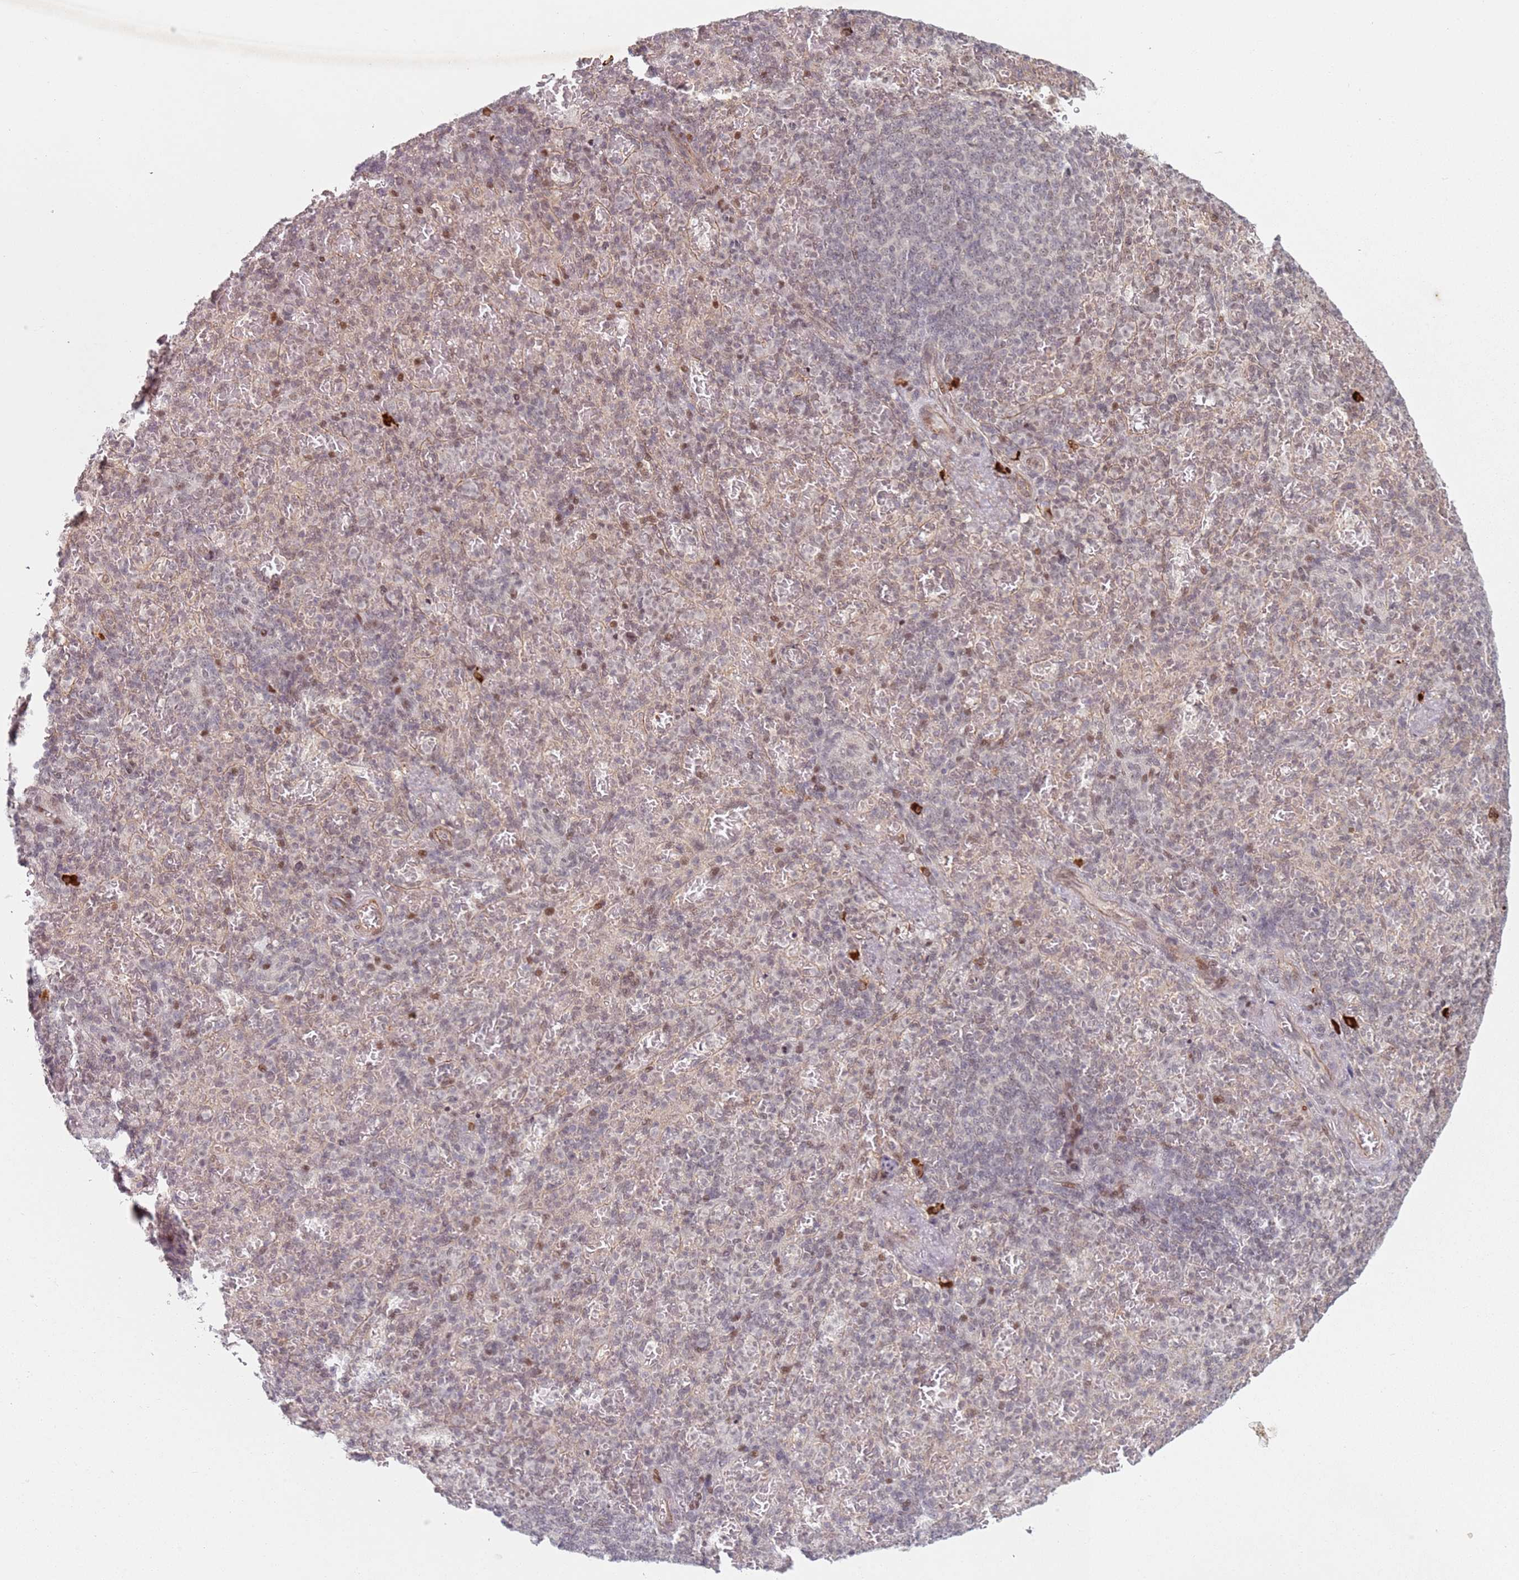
{"staining": {"intensity": "weak", "quantity": "25%-75%", "location": "nuclear"}, "tissue": "spleen", "cell_type": "Cells in red pulp", "image_type": "normal", "snomed": [{"axis": "morphology", "description": "Normal tissue, NOS"}, {"axis": "topography", "description": "Spleen"}], "caption": "Immunohistochemical staining of normal spleen displays 25%-75% levels of weak nuclear protein staining in about 25%-75% of cells in red pulp.", "gene": "ATF6B", "patient": {"sex": "female", "age": 74}}